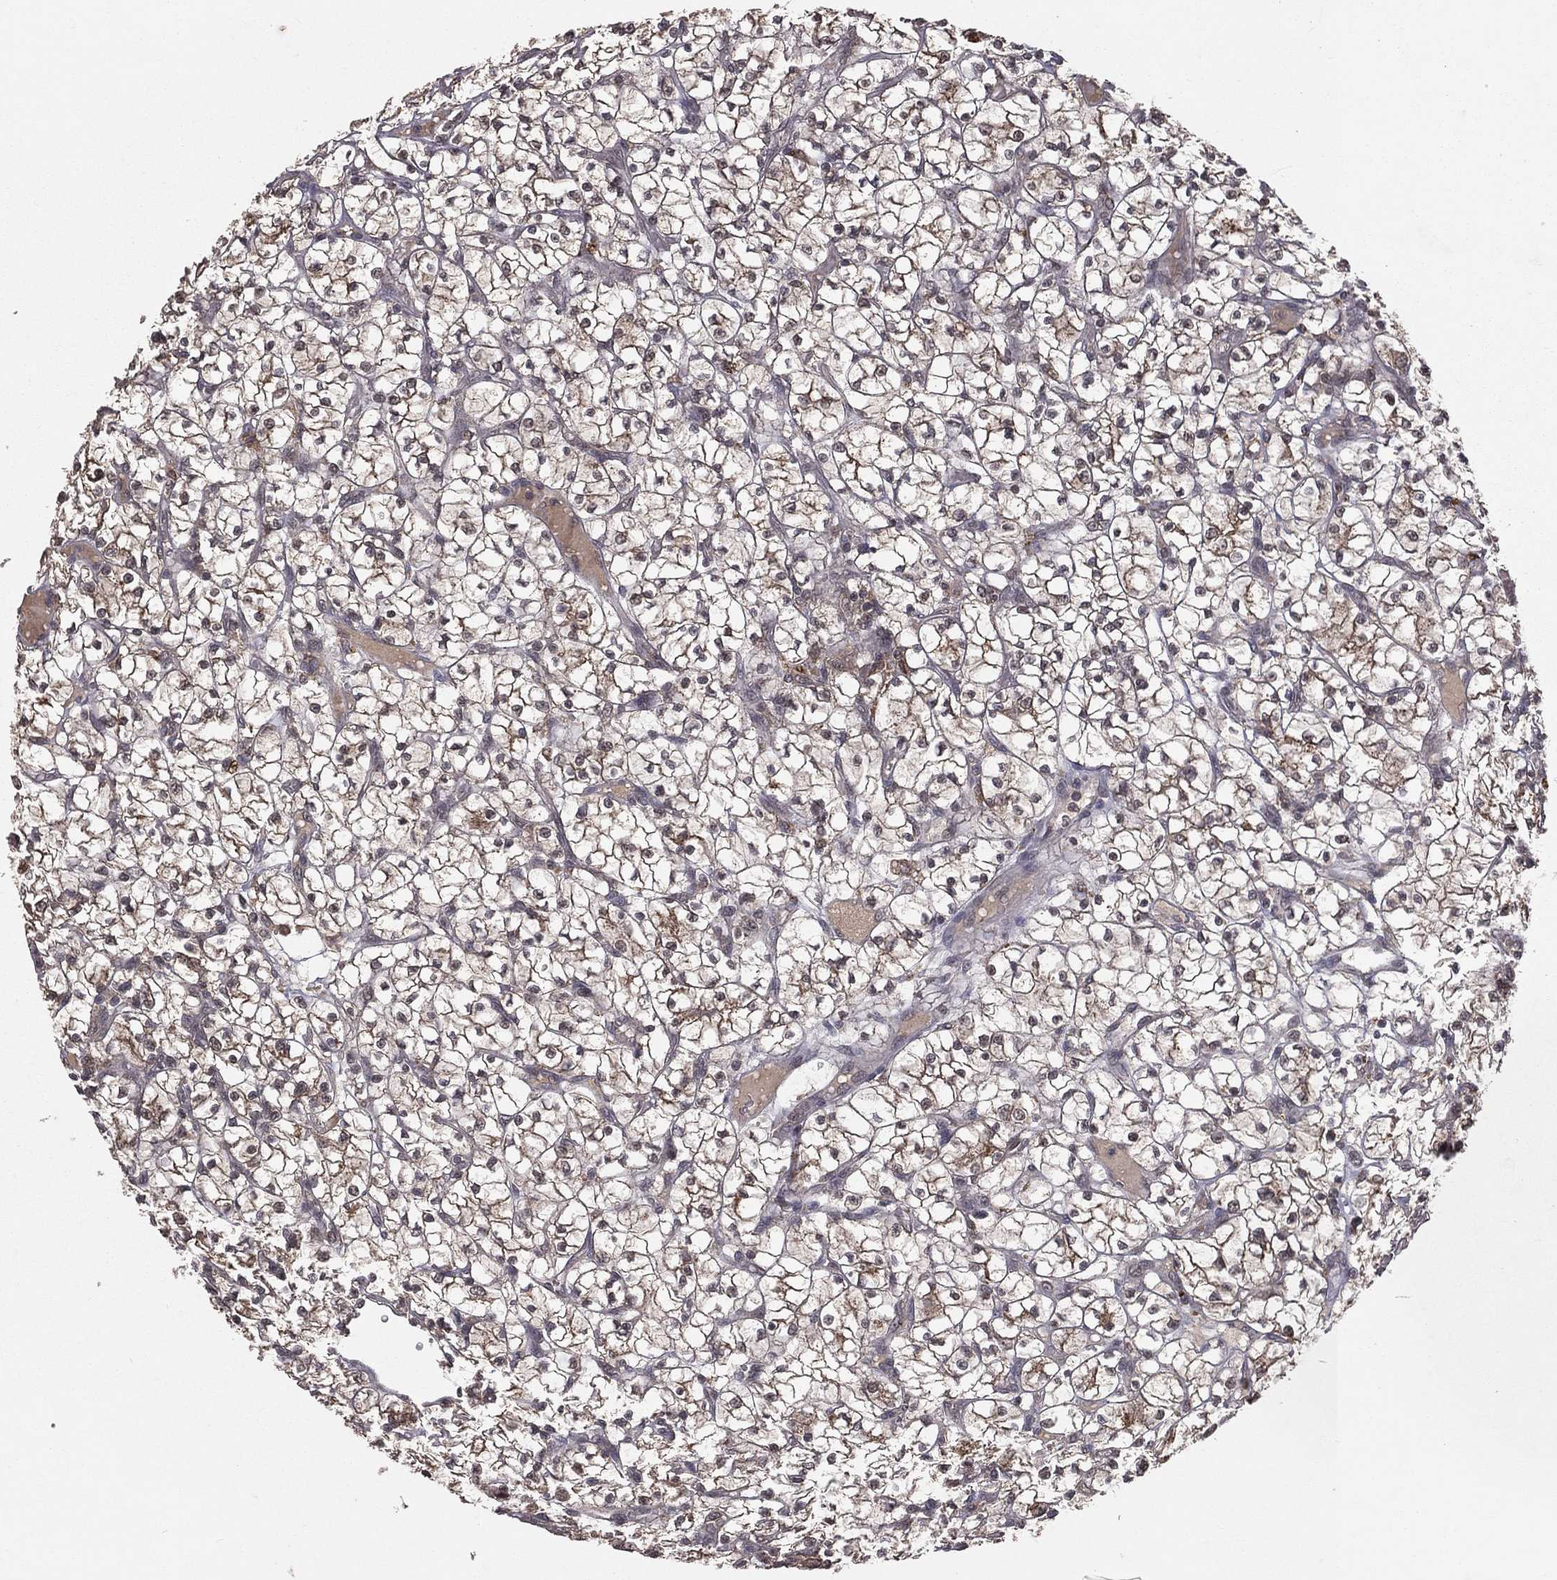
{"staining": {"intensity": "weak", "quantity": "25%-75%", "location": "cytoplasmic/membranous"}, "tissue": "renal cancer", "cell_type": "Tumor cells", "image_type": "cancer", "snomed": [{"axis": "morphology", "description": "Adenocarcinoma, NOS"}, {"axis": "topography", "description": "Kidney"}], "caption": "This photomicrograph displays IHC staining of human adenocarcinoma (renal), with low weak cytoplasmic/membranous positivity in about 25%-75% of tumor cells.", "gene": "ZDHHC15", "patient": {"sex": "female", "age": 64}}